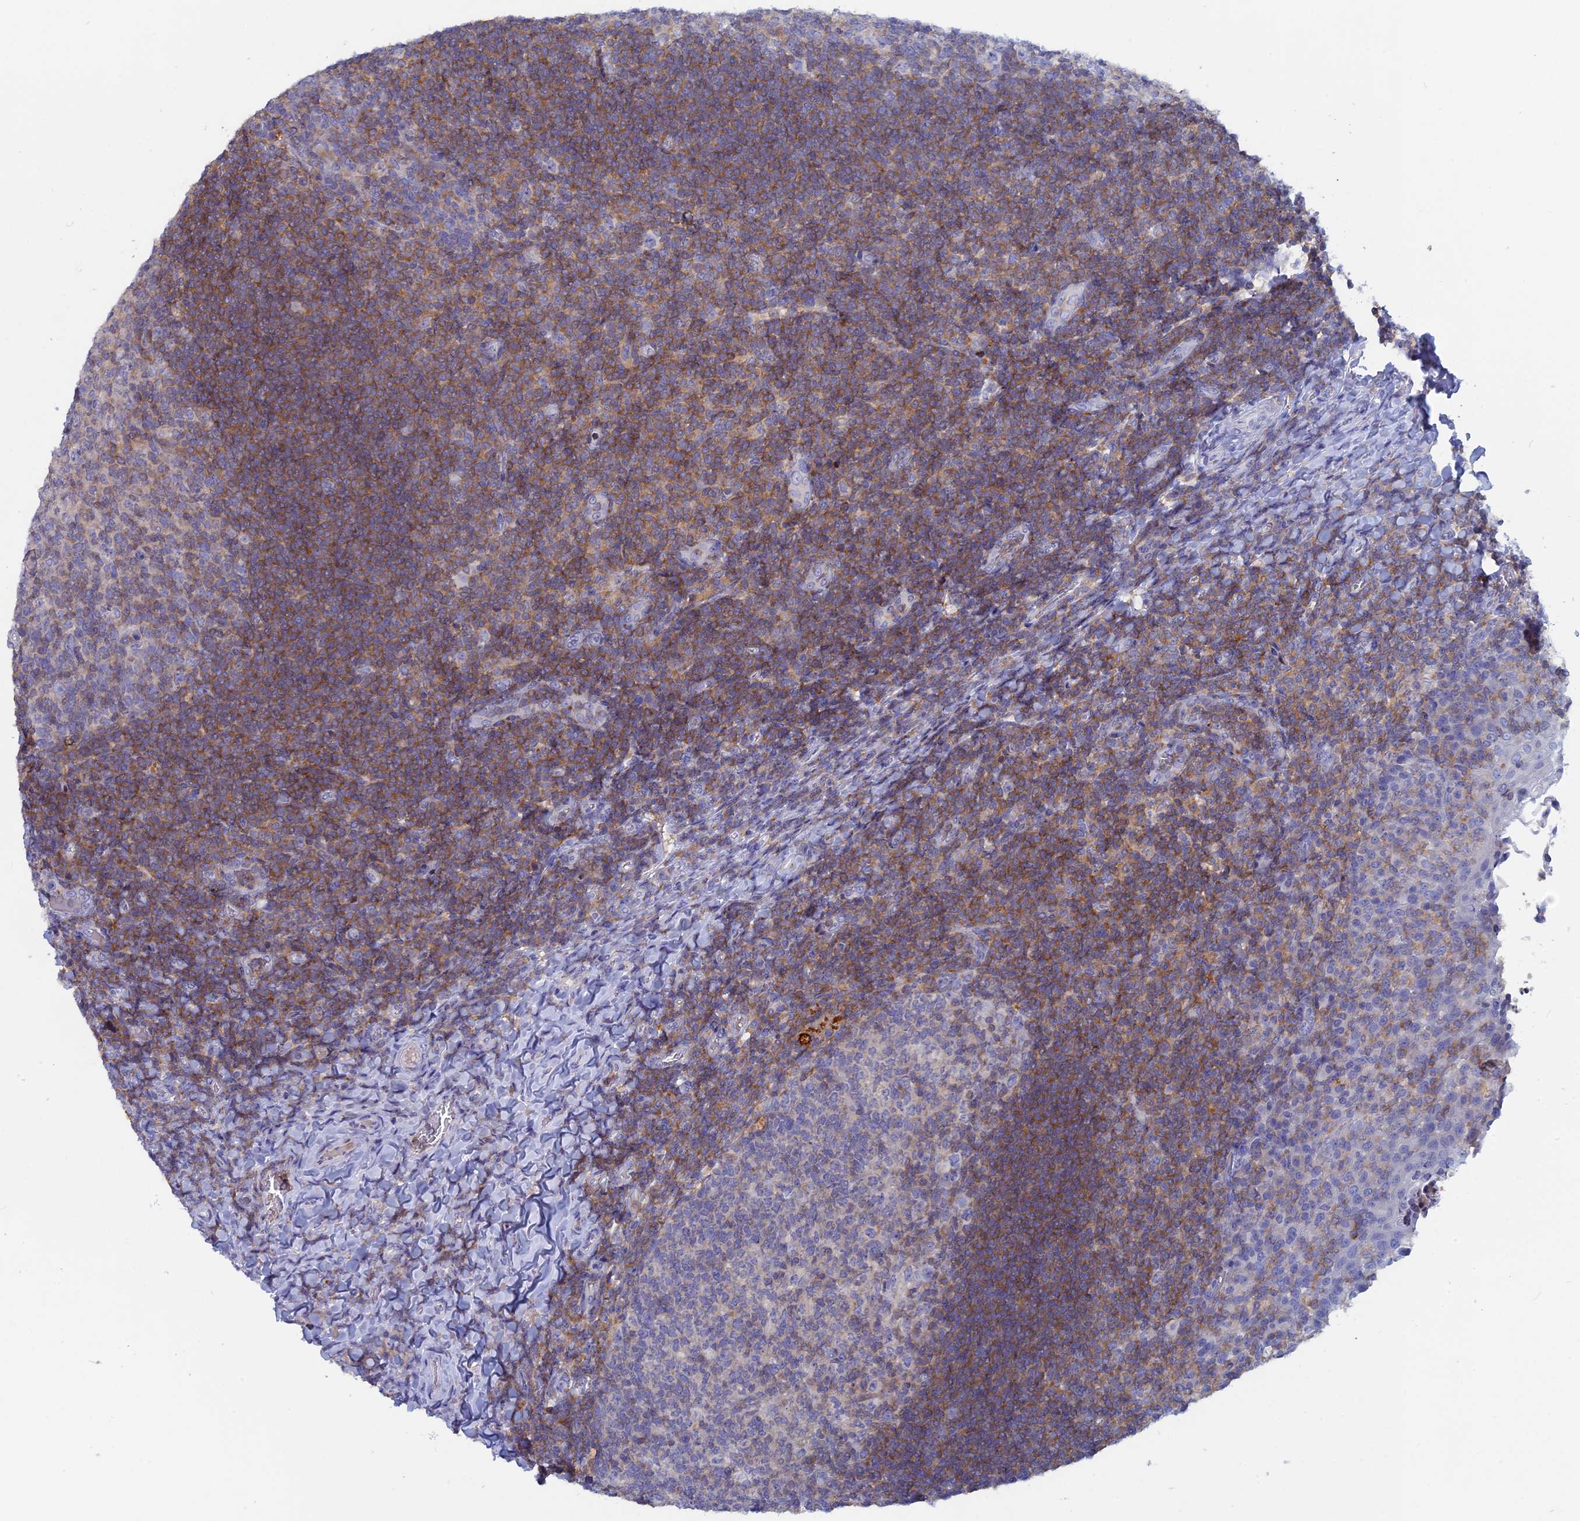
{"staining": {"intensity": "weak", "quantity": "<25%", "location": "cytoplasmic/membranous"}, "tissue": "tonsil", "cell_type": "Germinal center cells", "image_type": "normal", "snomed": [{"axis": "morphology", "description": "Normal tissue, NOS"}, {"axis": "topography", "description": "Tonsil"}], "caption": "This is an immunohistochemistry micrograph of unremarkable tonsil. There is no expression in germinal center cells.", "gene": "ACP7", "patient": {"sex": "female", "age": 10}}